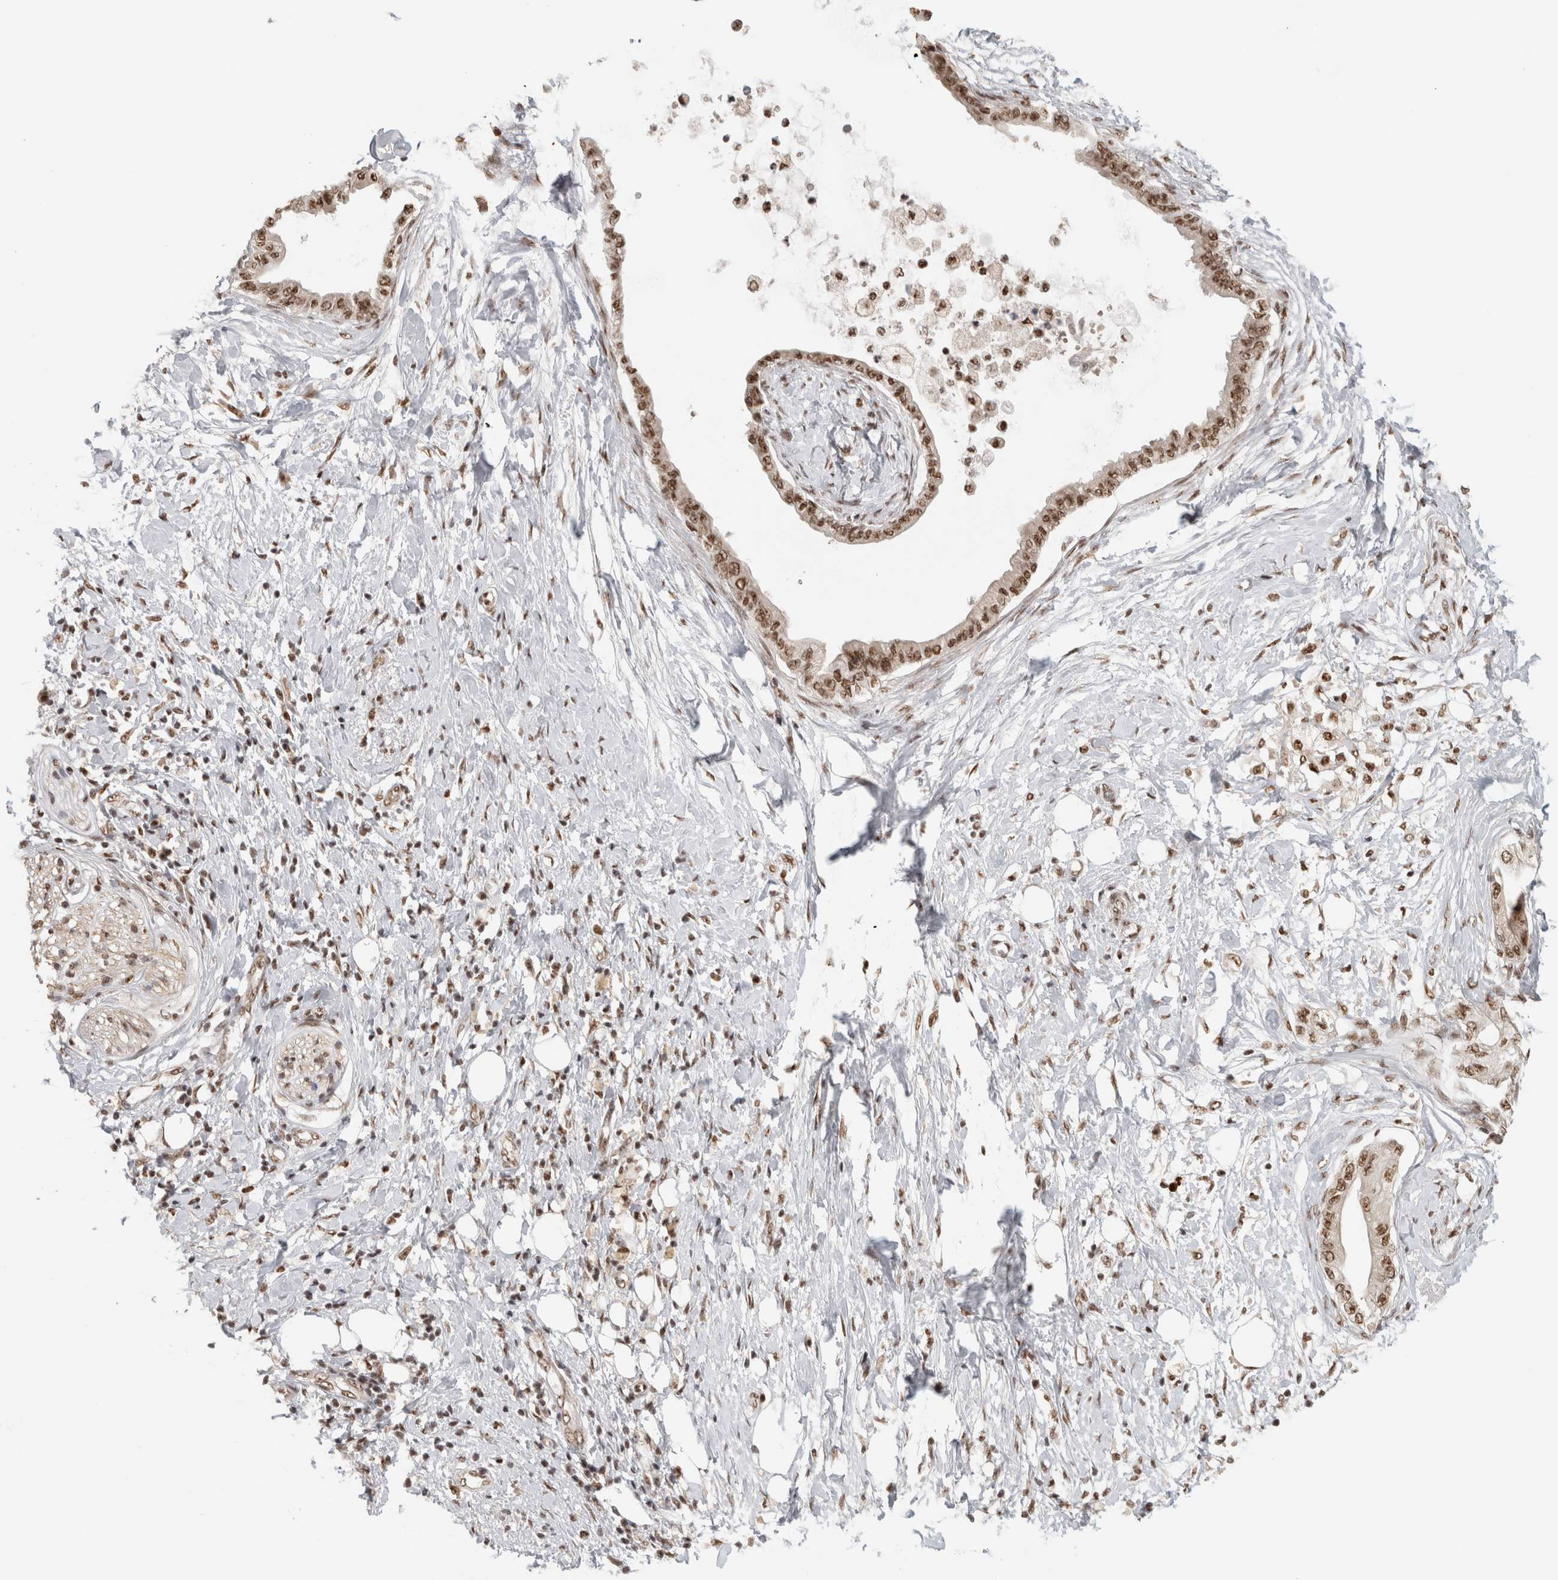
{"staining": {"intensity": "moderate", "quantity": ">75%", "location": "nuclear"}, "tissue": "pancreatic cancer", "cell_type": "Tumor cells", "image_type": "cancer", "snomed": [{"axis": "morphology", "description": "Normal tissue, NOS"}, {"axis": "morphology", "description": "Adenocarcinoma, NOS"}, {"axis": "topography", "description": "Pancreas"}, {"axis": "topography", "description": "Duodenum"}], "caption": "DAB immunohistochemical staining of human pancreatic adenocarcinoma demonstrates moderate nuclear protein staining in about >75% of tumor cells. The protein of interest is shown in brown color, while the nuclei are stained blue.", "gene": "EBNA1BP2", "patient": {"sex": "female", "age": 60}}